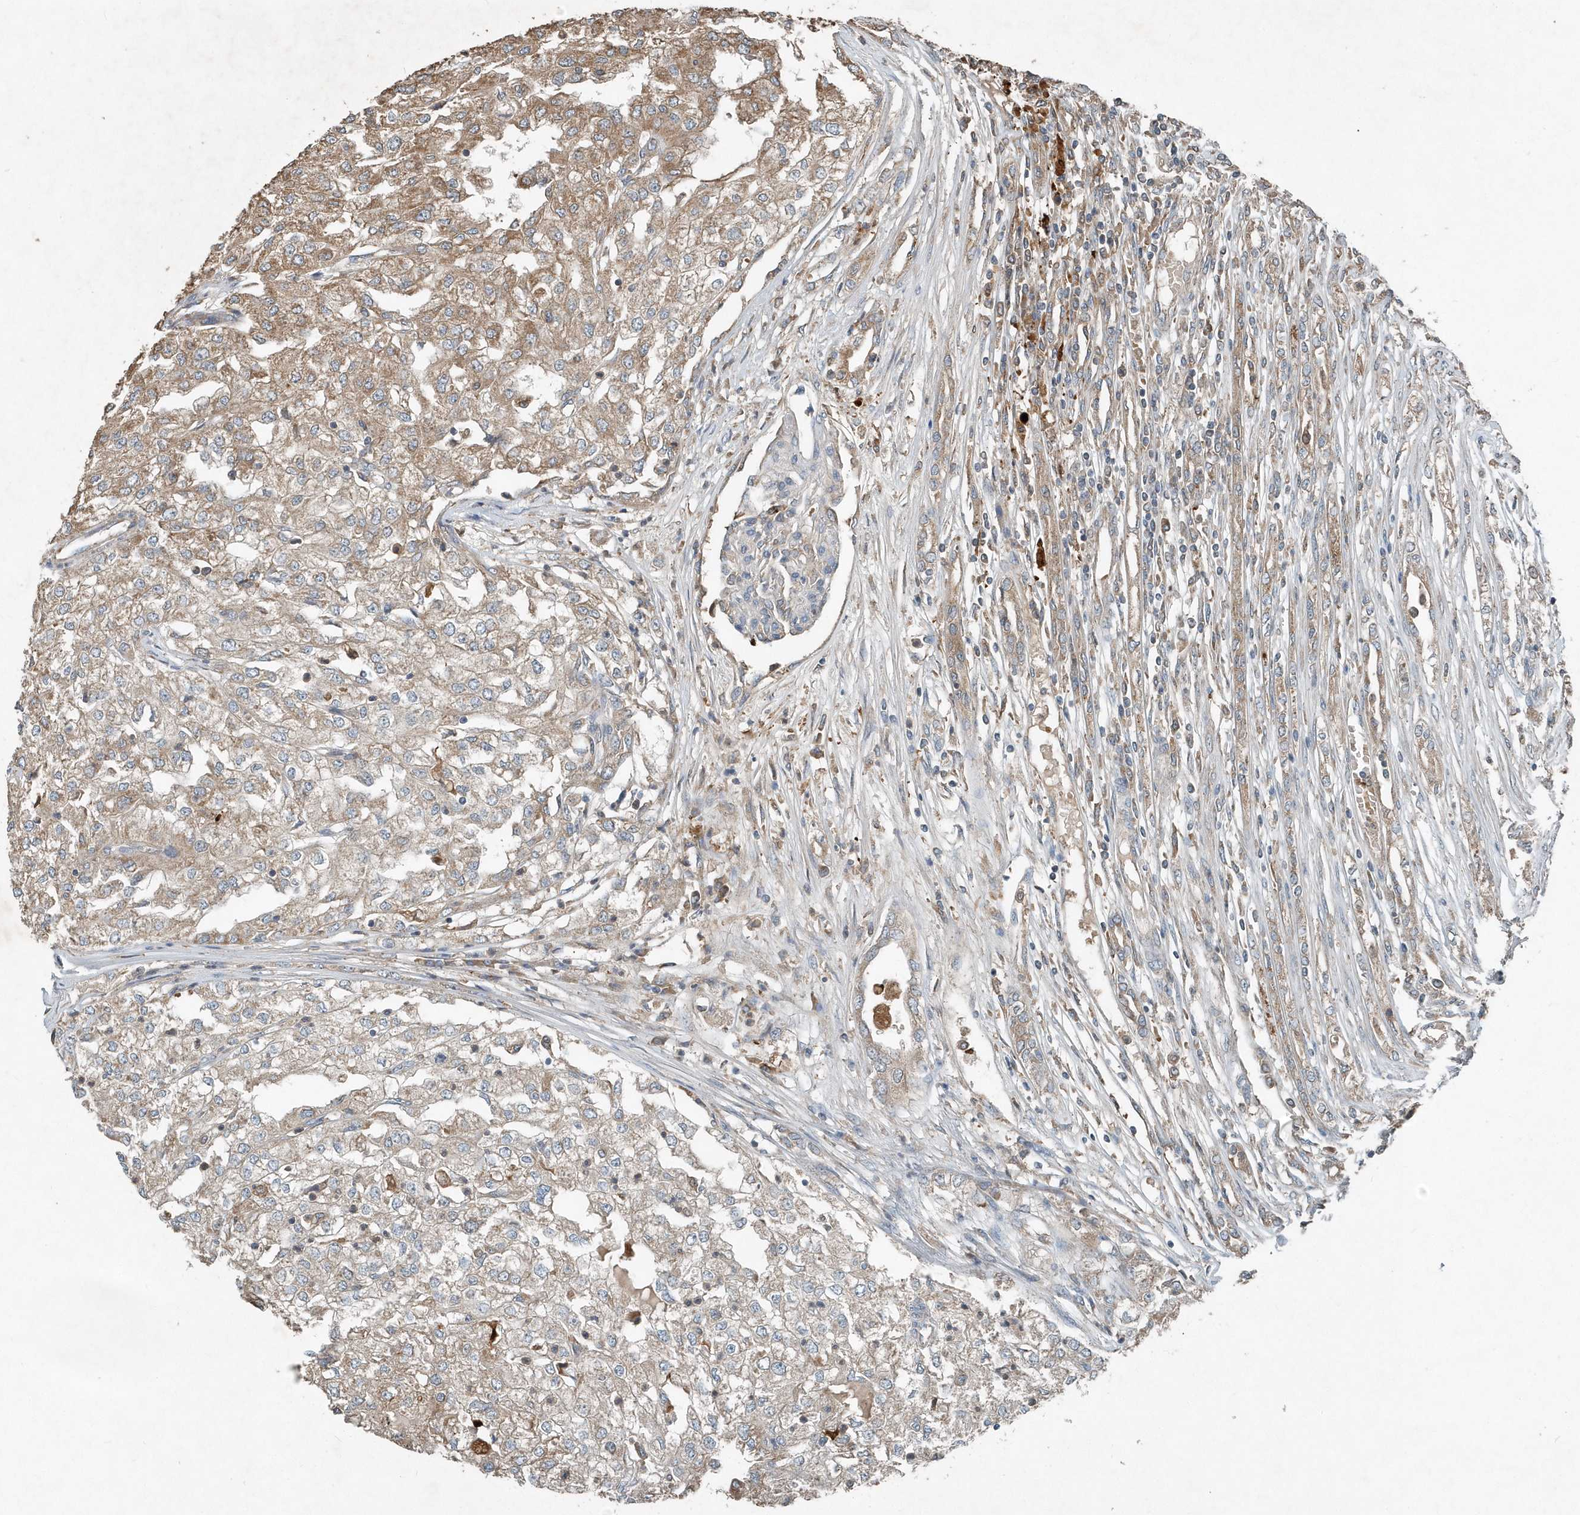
{"staining": {"intensity": "moderate", "quantity": "25%-75%", "location": "cytoplasmic/membranous"}, "tissue": "renal cancer", "cell_type": "Tumor cells", "image_type": "cancer", "snomed": [{"axis": "morphology", "description": "Adenocarcinoma, NOS"}, {"axis": "topography", "description": "Kidney"}], "caption": "Immunohistochemical staining of human renal cancer displays medium levels of moderate cytoplasmic/membranous protein staining in approximately 25%-75% of tumor cells.", "gene": "SCFD2", "patient": {"sex": "female", "age": 54}}